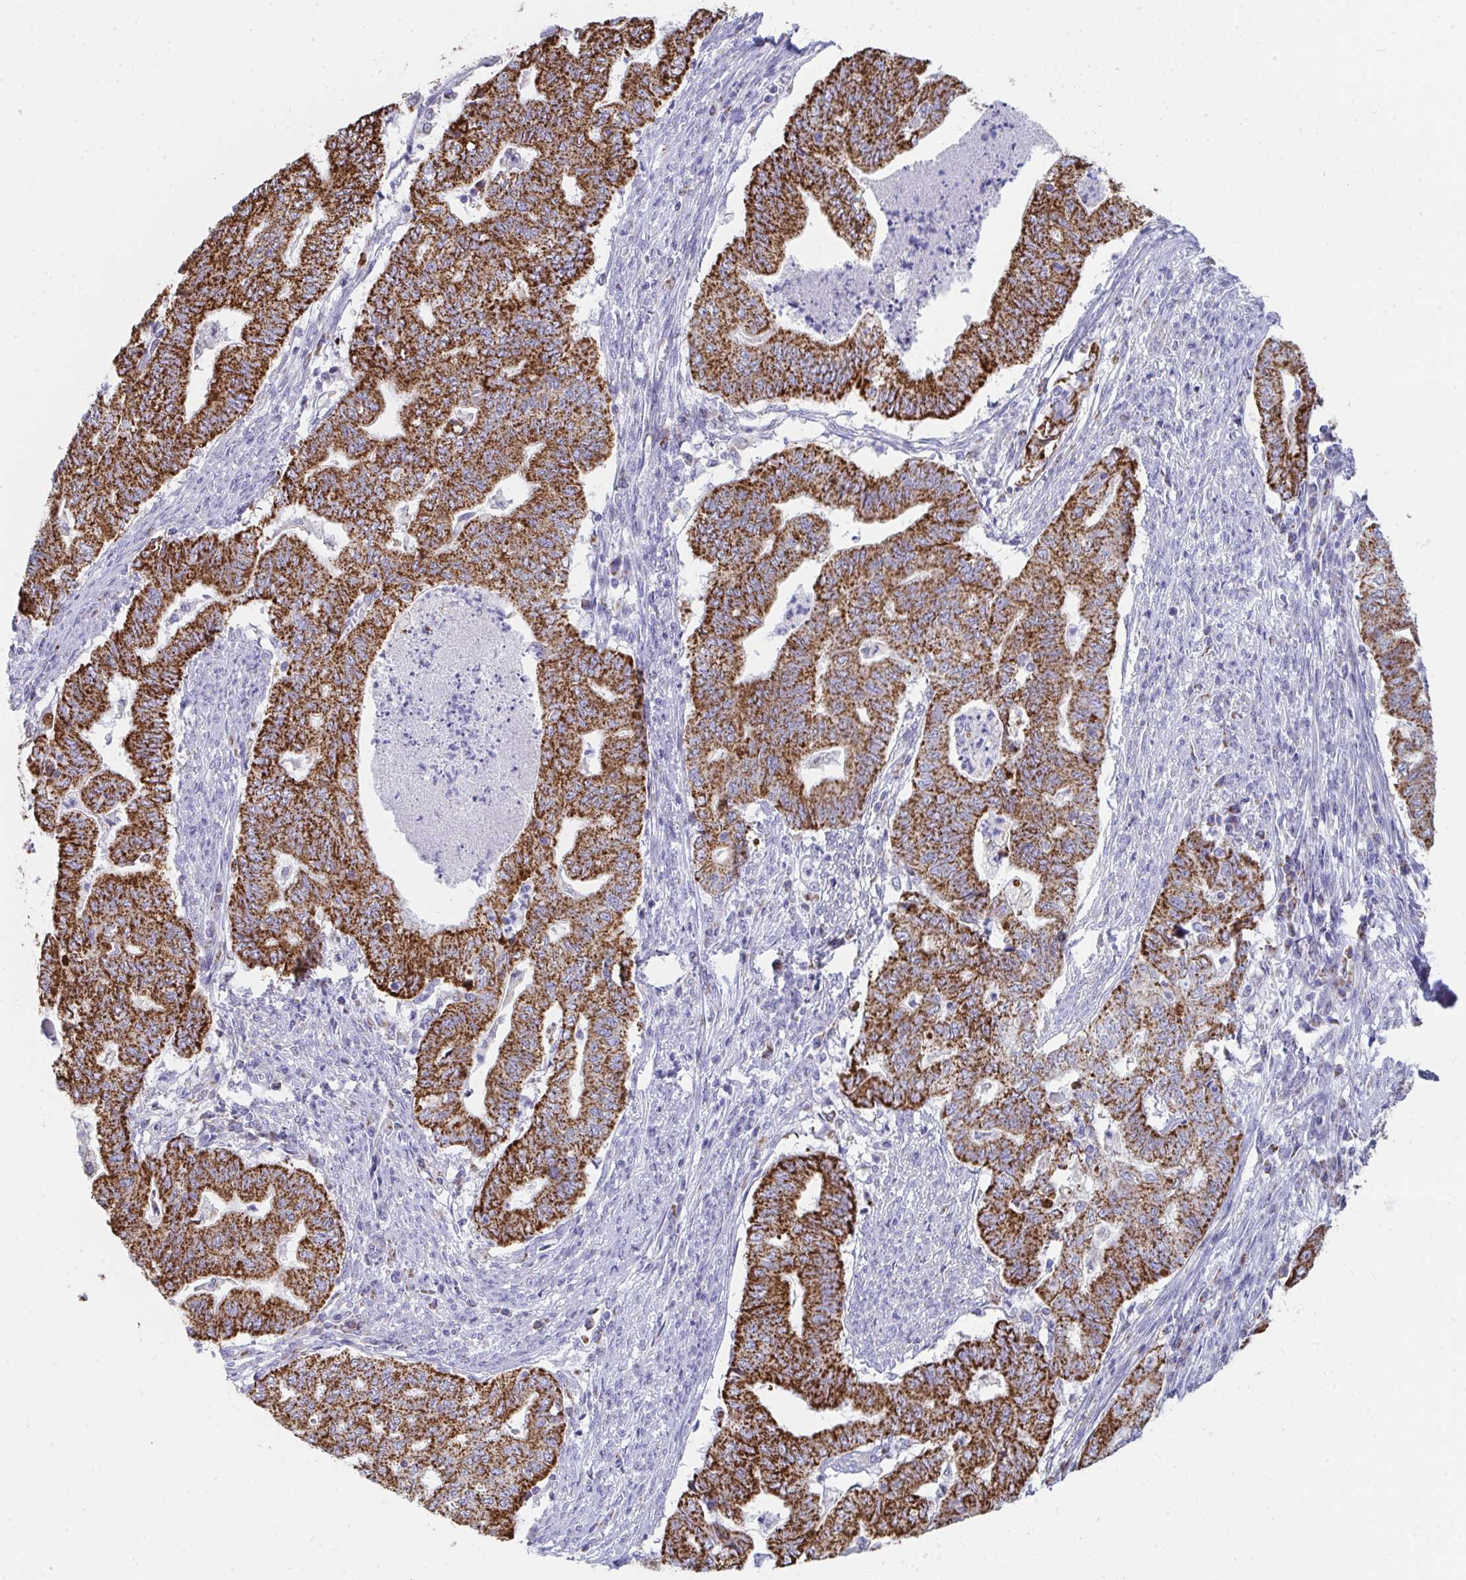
{"staining": {"intensity": "strong", "quantity": ">75%", "location": "cytoplasmic/membranous"}, "tissue": "endometrial cancer", "cell_type": "Tumor cells", "image_type": "cancer", "snomed": [{"axis": "morphology", "description": "Adenocarcinoma, NOS"}, {"axis": "topography", "description": "Endometrium"}], "caption": "Adenocarcinoma (endometrial) stained for a protein exhibits strong cytoplasmic/membranous positivity in tumor cells.", "gene": "AIFM1", "patient": {"sex": "female", "age": 79}}